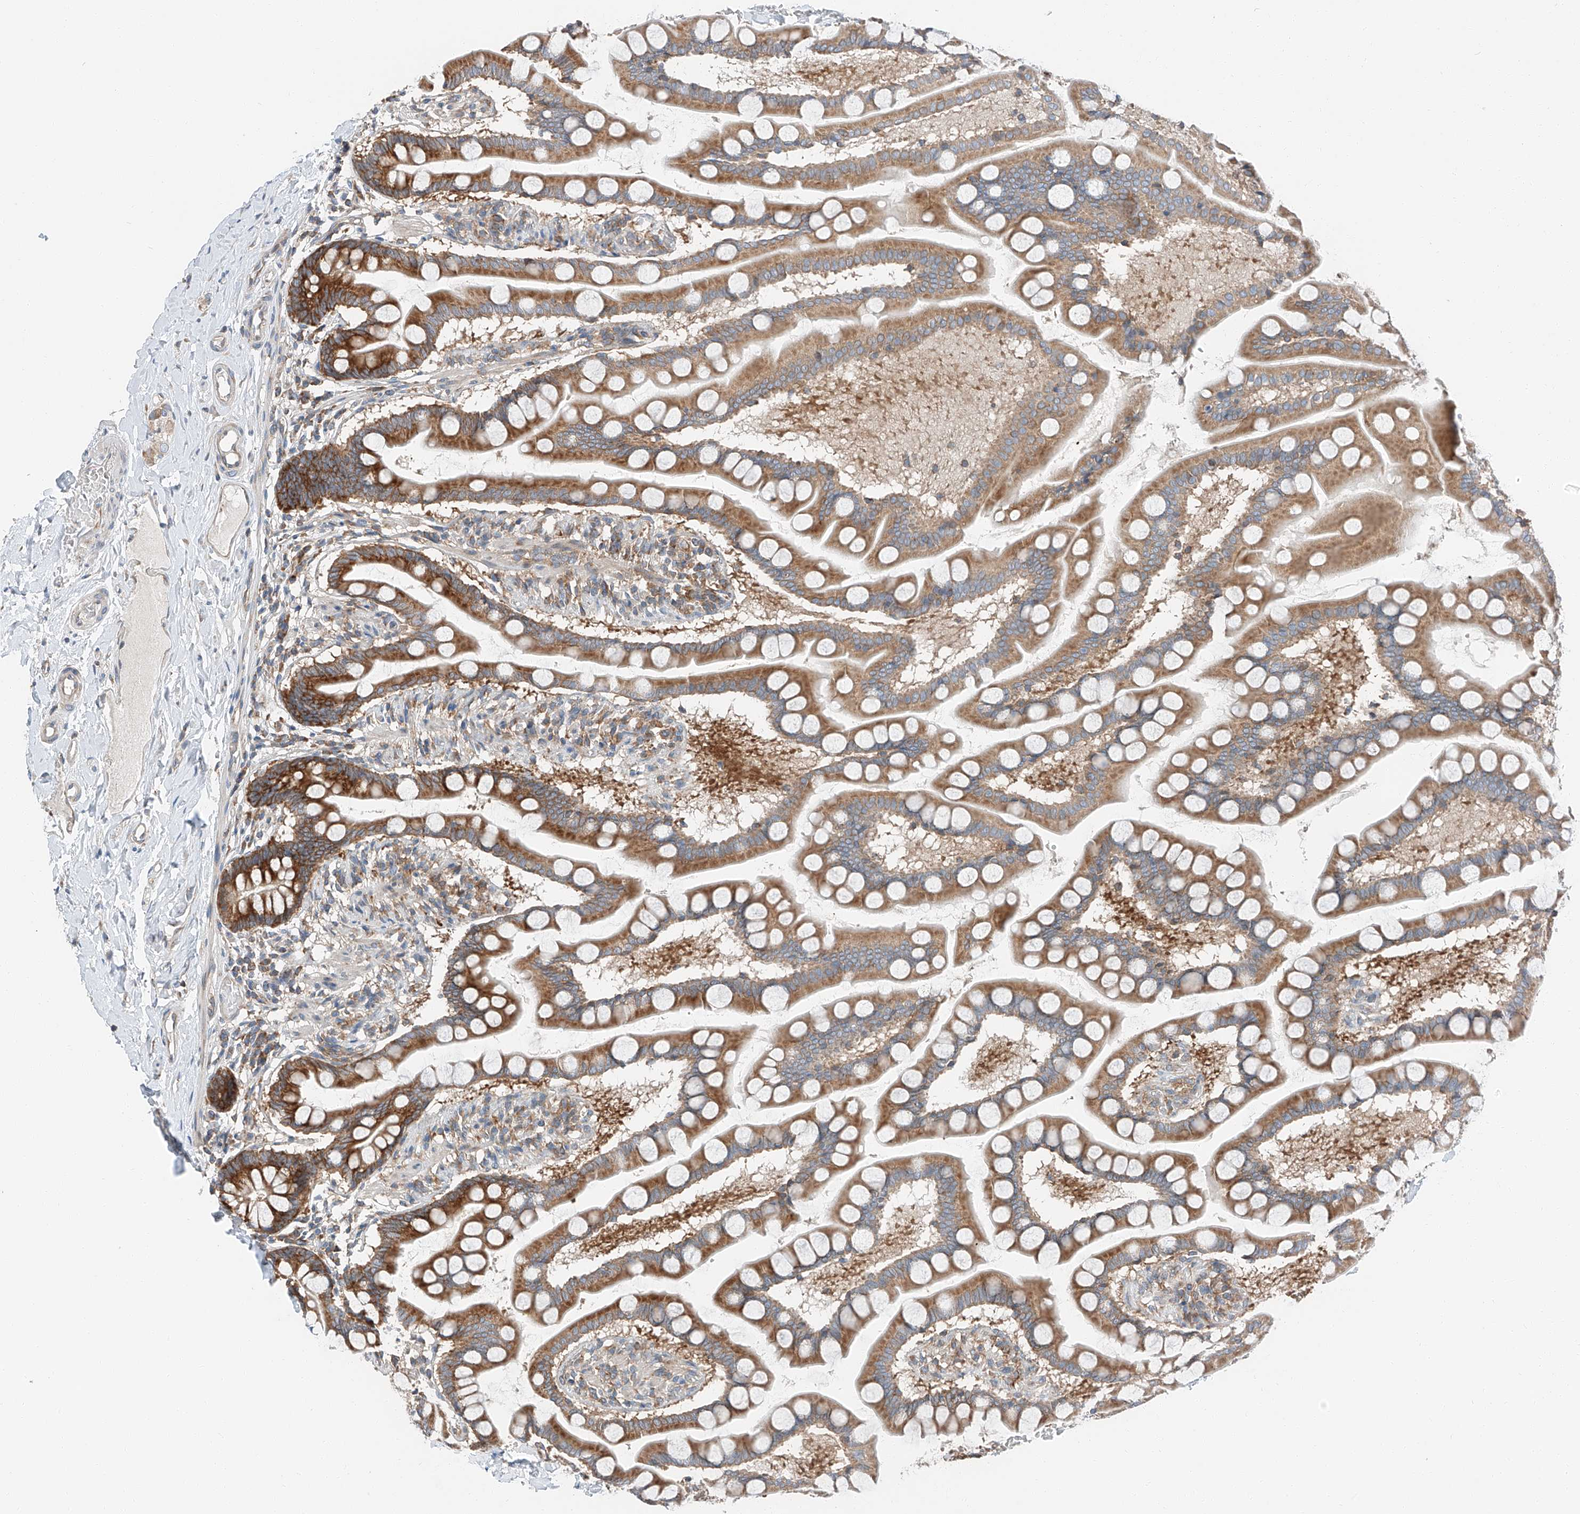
{"staining": {"intensity": "strong", "quantity": ">75%", "location": "cytoplasmic/membranous"}, "tissue": "small intestine", "cell_type": "Glandular cells", "image_type": "normal", "snomed": [{"axis": "morphology", "description": "Normal tissue, NOS"}, {"axis": "topography", "description": "Small intestine"}], "caption": "The micrograph exhibits immunohistochemical staining of benign small intestine. There is strong cytoplasmic/membranous expression is present in about >75% of glandular cells. The protein is shown in brown color, while the nuclei are stained blue.", "gene": "ZC3H15", "patient": {"sex": "male", "age": 41}}